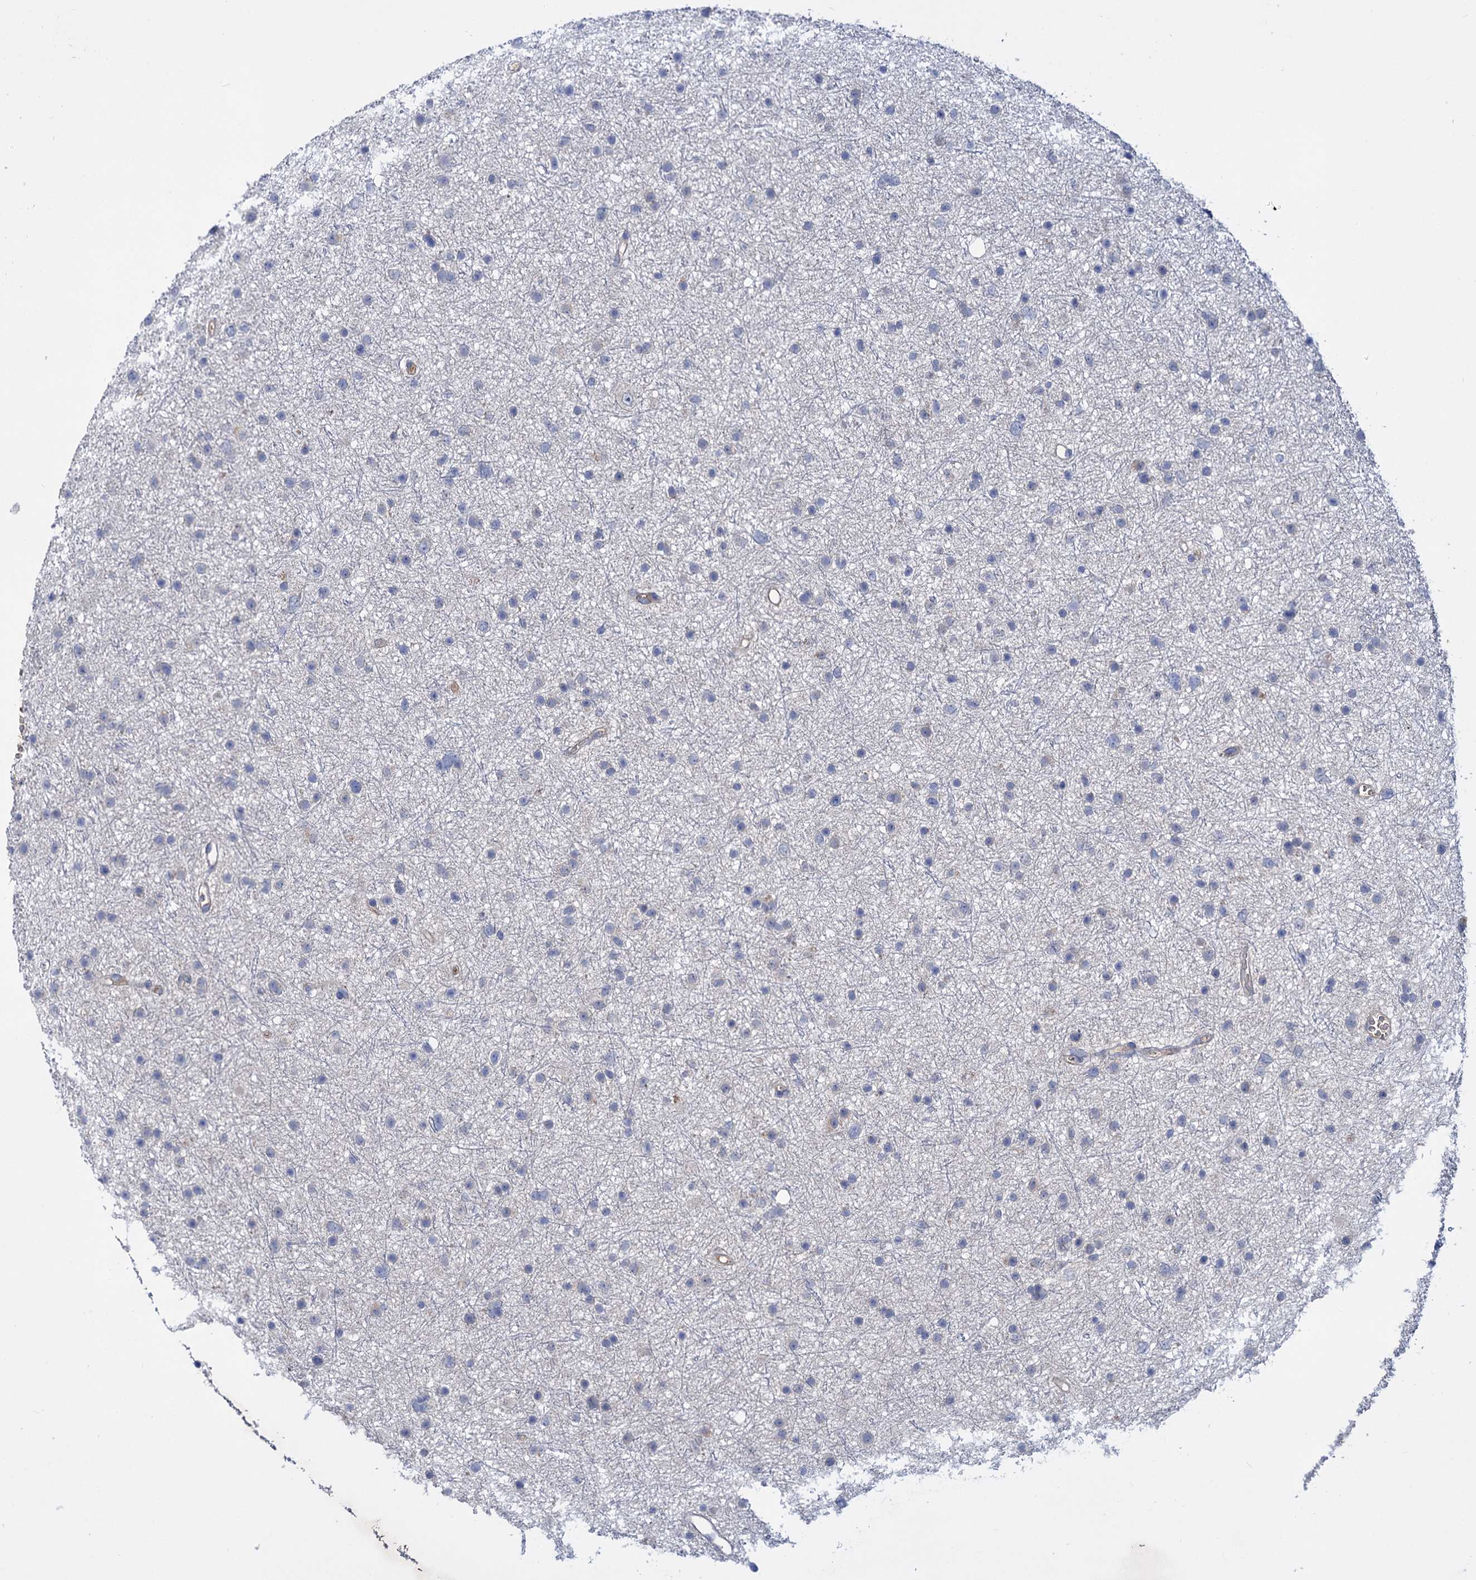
{"staining": {"intensity": "negative", "quantity": "none", "location": "none"}, "tissue": "glioma", "cell_type": "Tumor cells", "image_type": "cancer", "snomed": [{"axis": "morphology", "description": "Glioma, malignant, Low grade"}, {"axis": "topography", "description": "Cerebral cortex"}], "caption": "Tumor cells are negative for protein expression in human glioma.", "gene": "PPP1R32", "patient": {"sex": "female", "age": 39}}